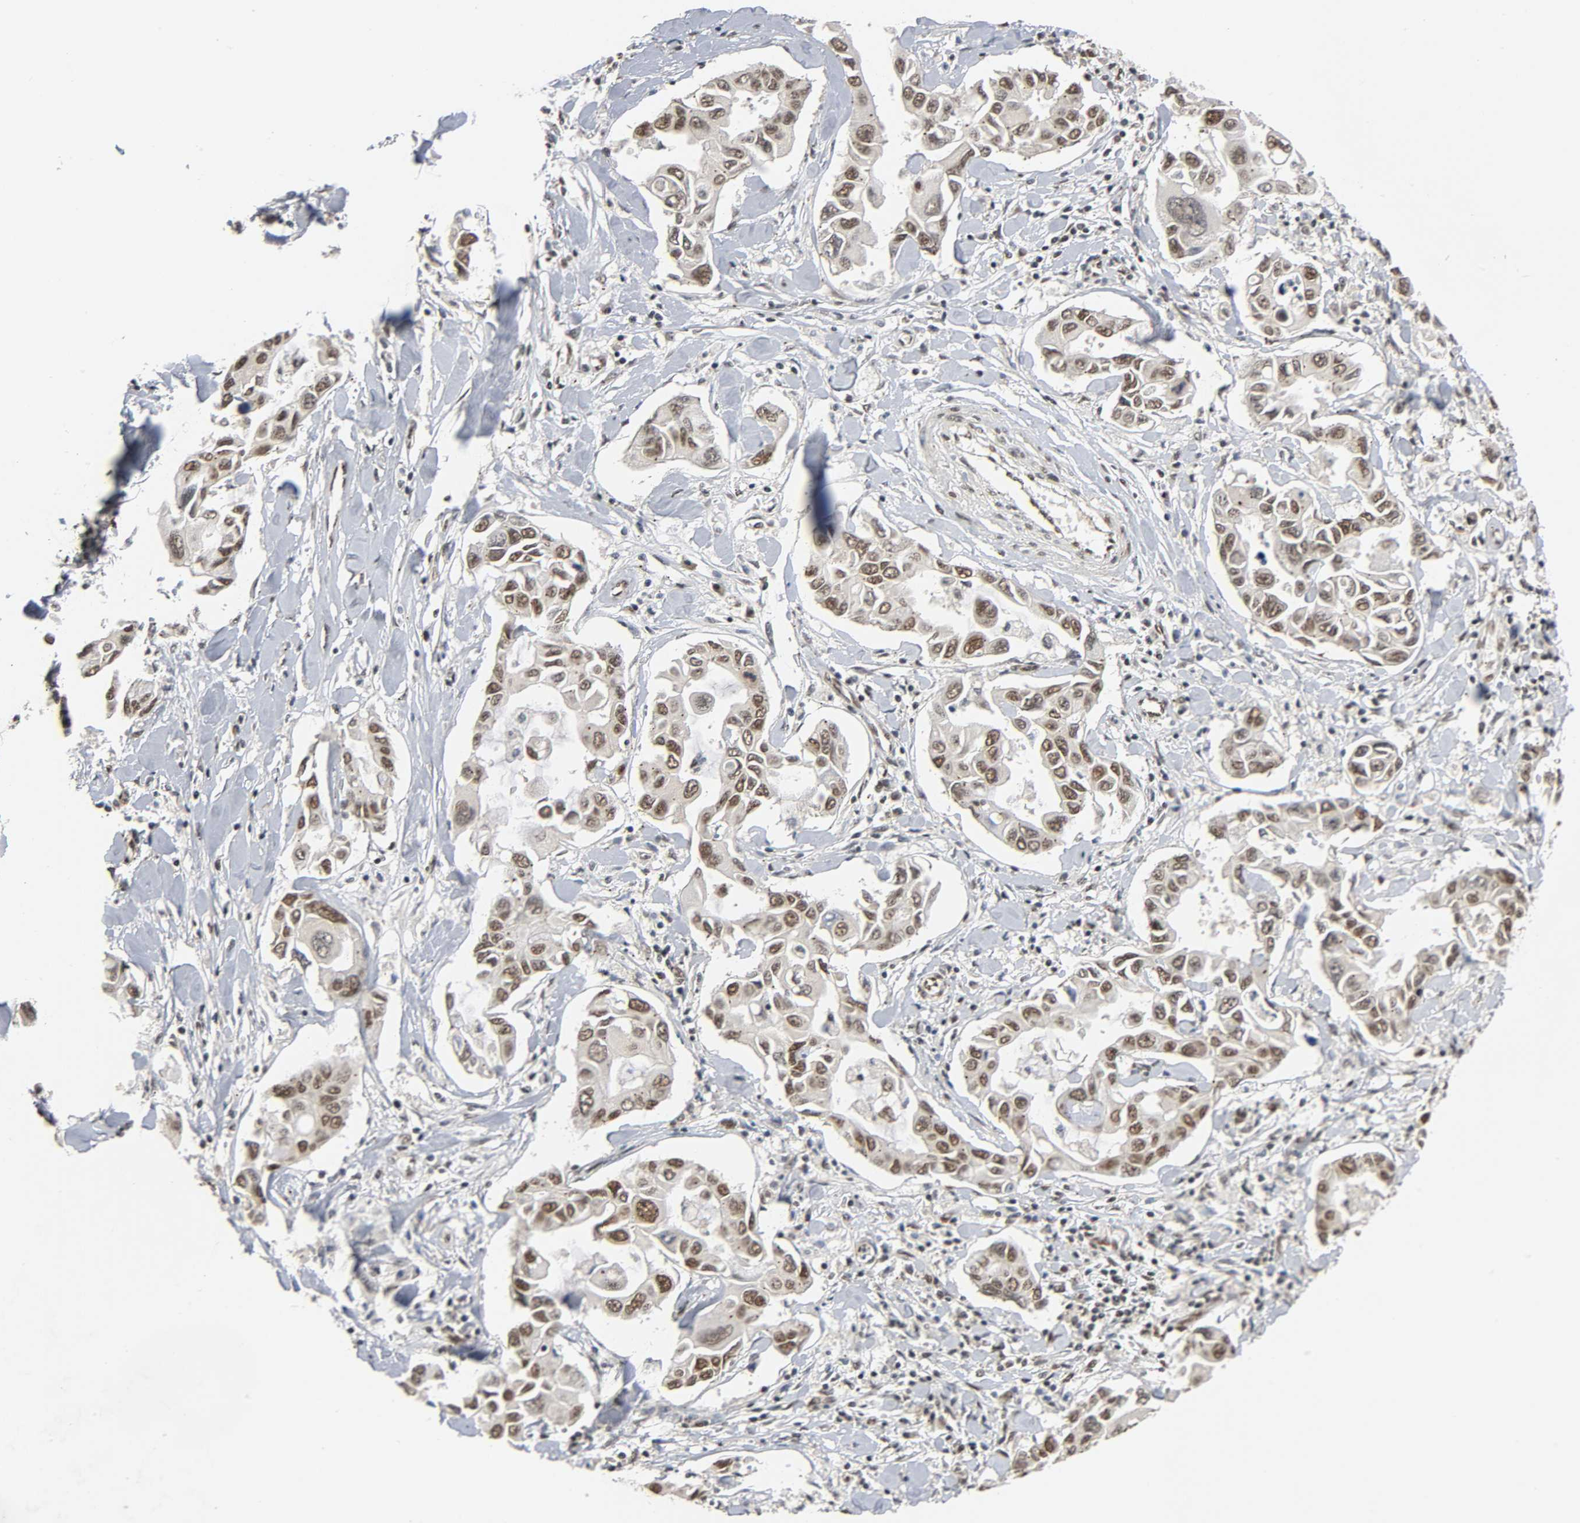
{"staining": {"intensity": "moderate", "quantity": ">75%", "location": "nuclear"}, "tissue": "lung cancer", "cell_type": "Tumor cells", "image_type": "cancer", "snomed": [{"axis": "morphology", "description": "Adenocarcinoma, NOS"}, {"axis": "topography", "description": "Lymph node"}, {"axis": "topography", "description": "Lung"}], "caption": "The image reveals staining of lung cancer, revealing moderate nuclear protein expression (brown color) within tumor cells.", "gene": "SMARCD1", "patient": {"sex": "male", "age": 64}}